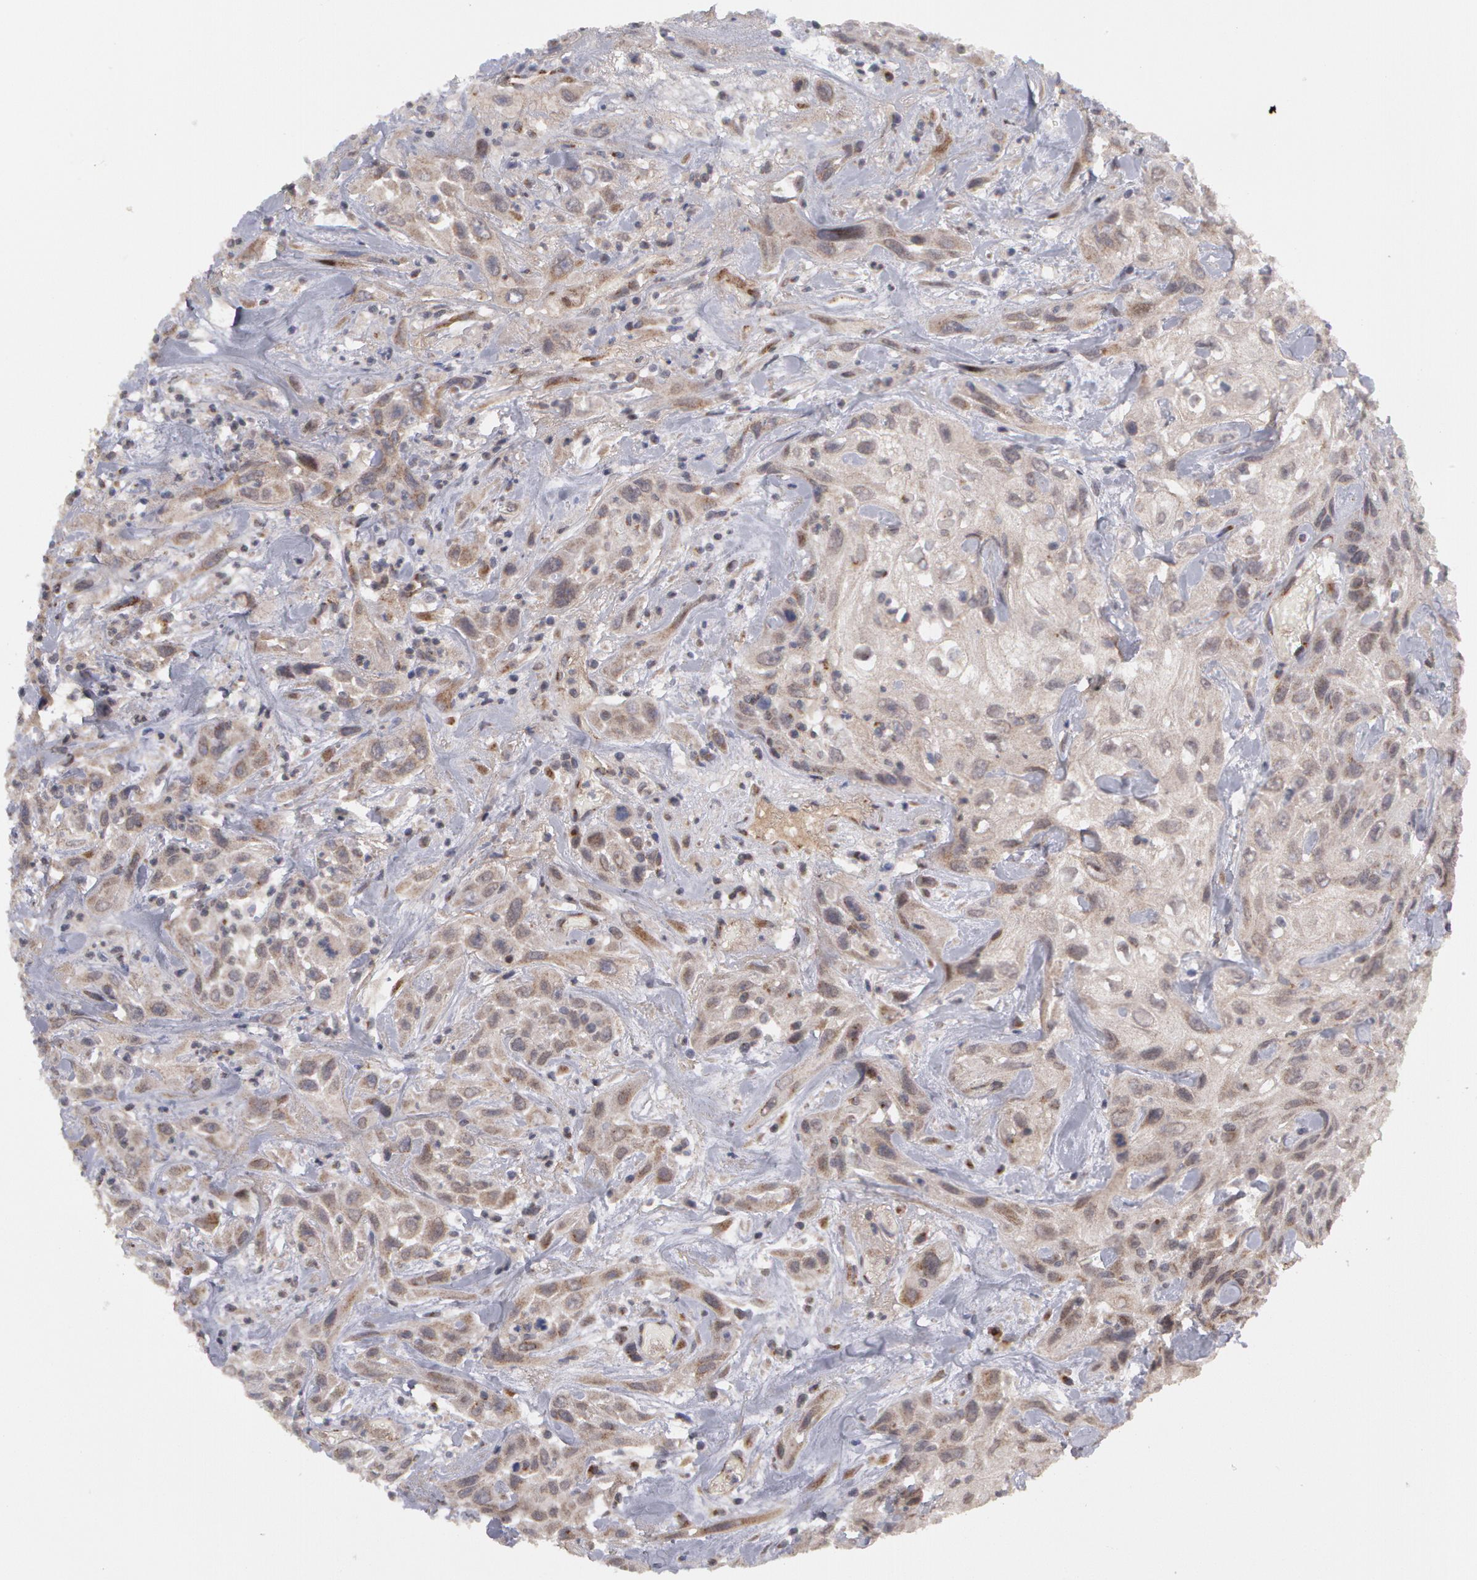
{"staining": {"intensity": "negative", "quantity": "none", "location": "none"}, "tissue": "urothelial cancer", "cell_type": "Tumor cells", "image_type": "cancer", "snomed": [{"axis": "morphology", "description": "Urothelial carcinoma, High grade"}, {"axis": "topography", "description": "Urinary bladder"}], "caption": "Immunohistochemical staining of human urothelial carcinoma (high-grade) shows no significant expression in tumor cells.", "gene": "STX5", "patient": {"sex": "female", "age": 84}}